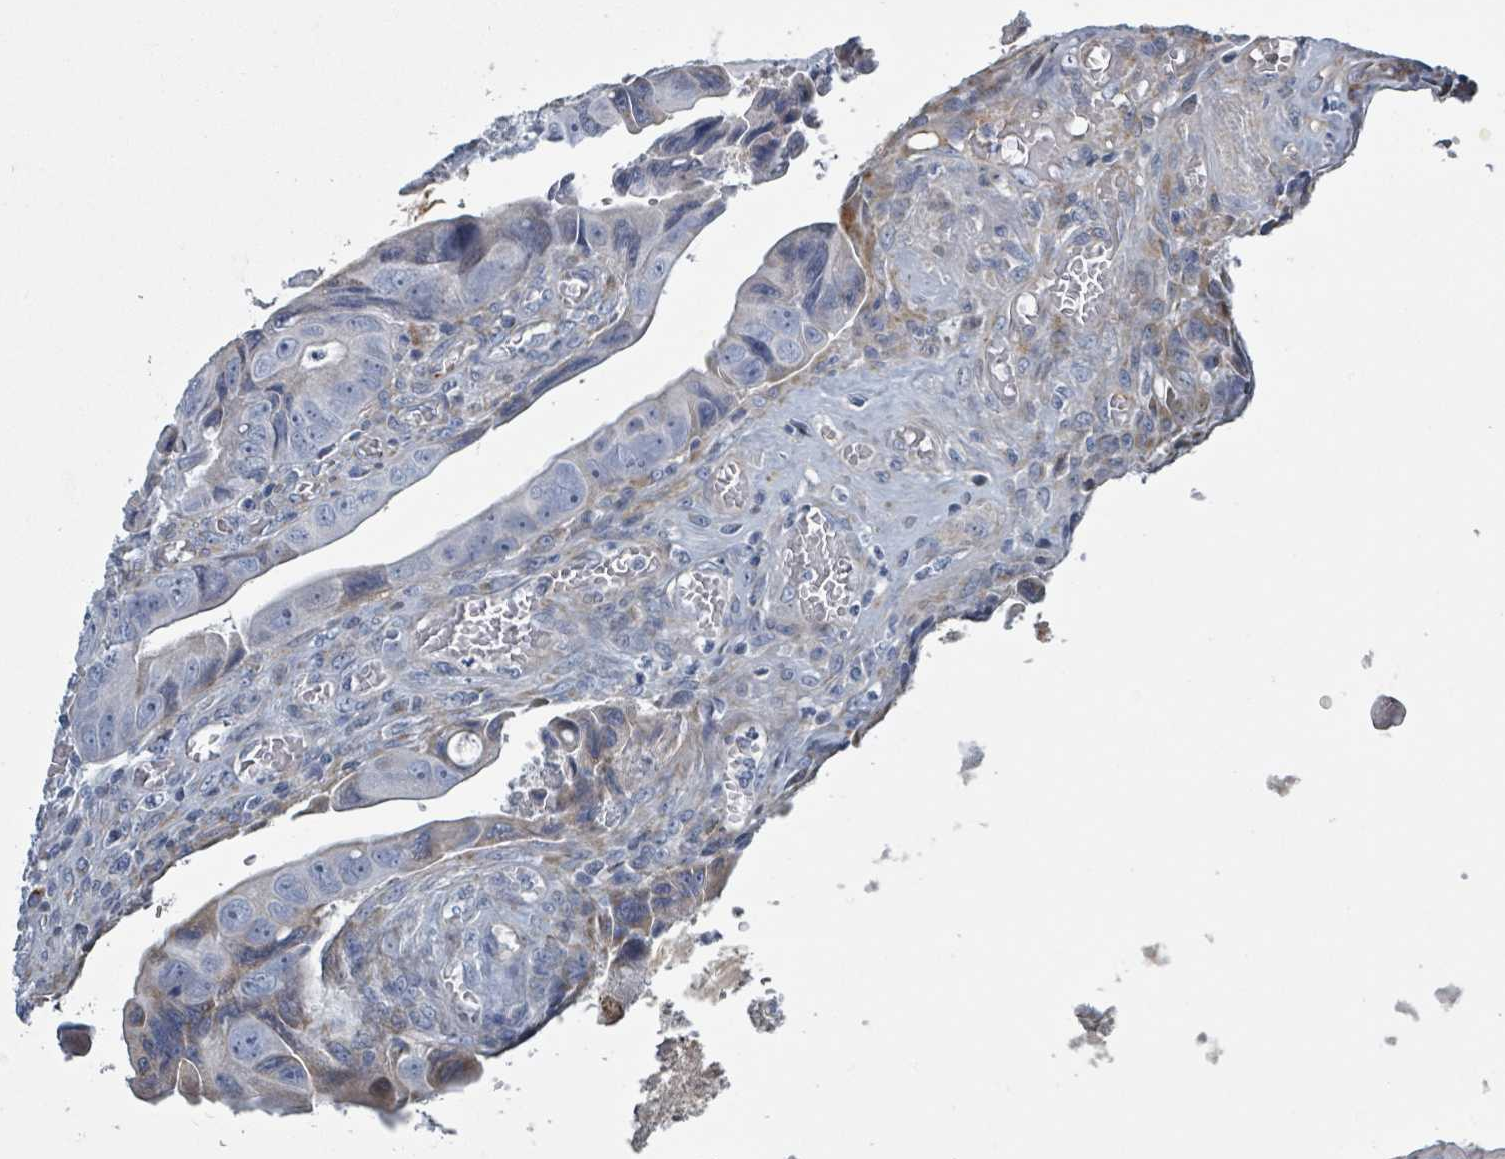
{"staining": {"intensity": "negative", "quantity": "none", "location": "none"}, "tissue": "colorectal cancer", "cell_type": "Tumor cells", "image_type": "cancer", "snomed": [{"axis": "morphology", "description": "Adenocarcinoma, NOS"}, {"axis": "topography", "description": "Rectum"}], "caption": "Immunohistochemistry (IHC) histopathology image of neoplastic tissue: human colorectal adenocarcinoma stained with DAB exhibits no significant protein expression in tumor cells.", "gene": "RAB33B", "patient": {"sex": "female", "age": 78}}